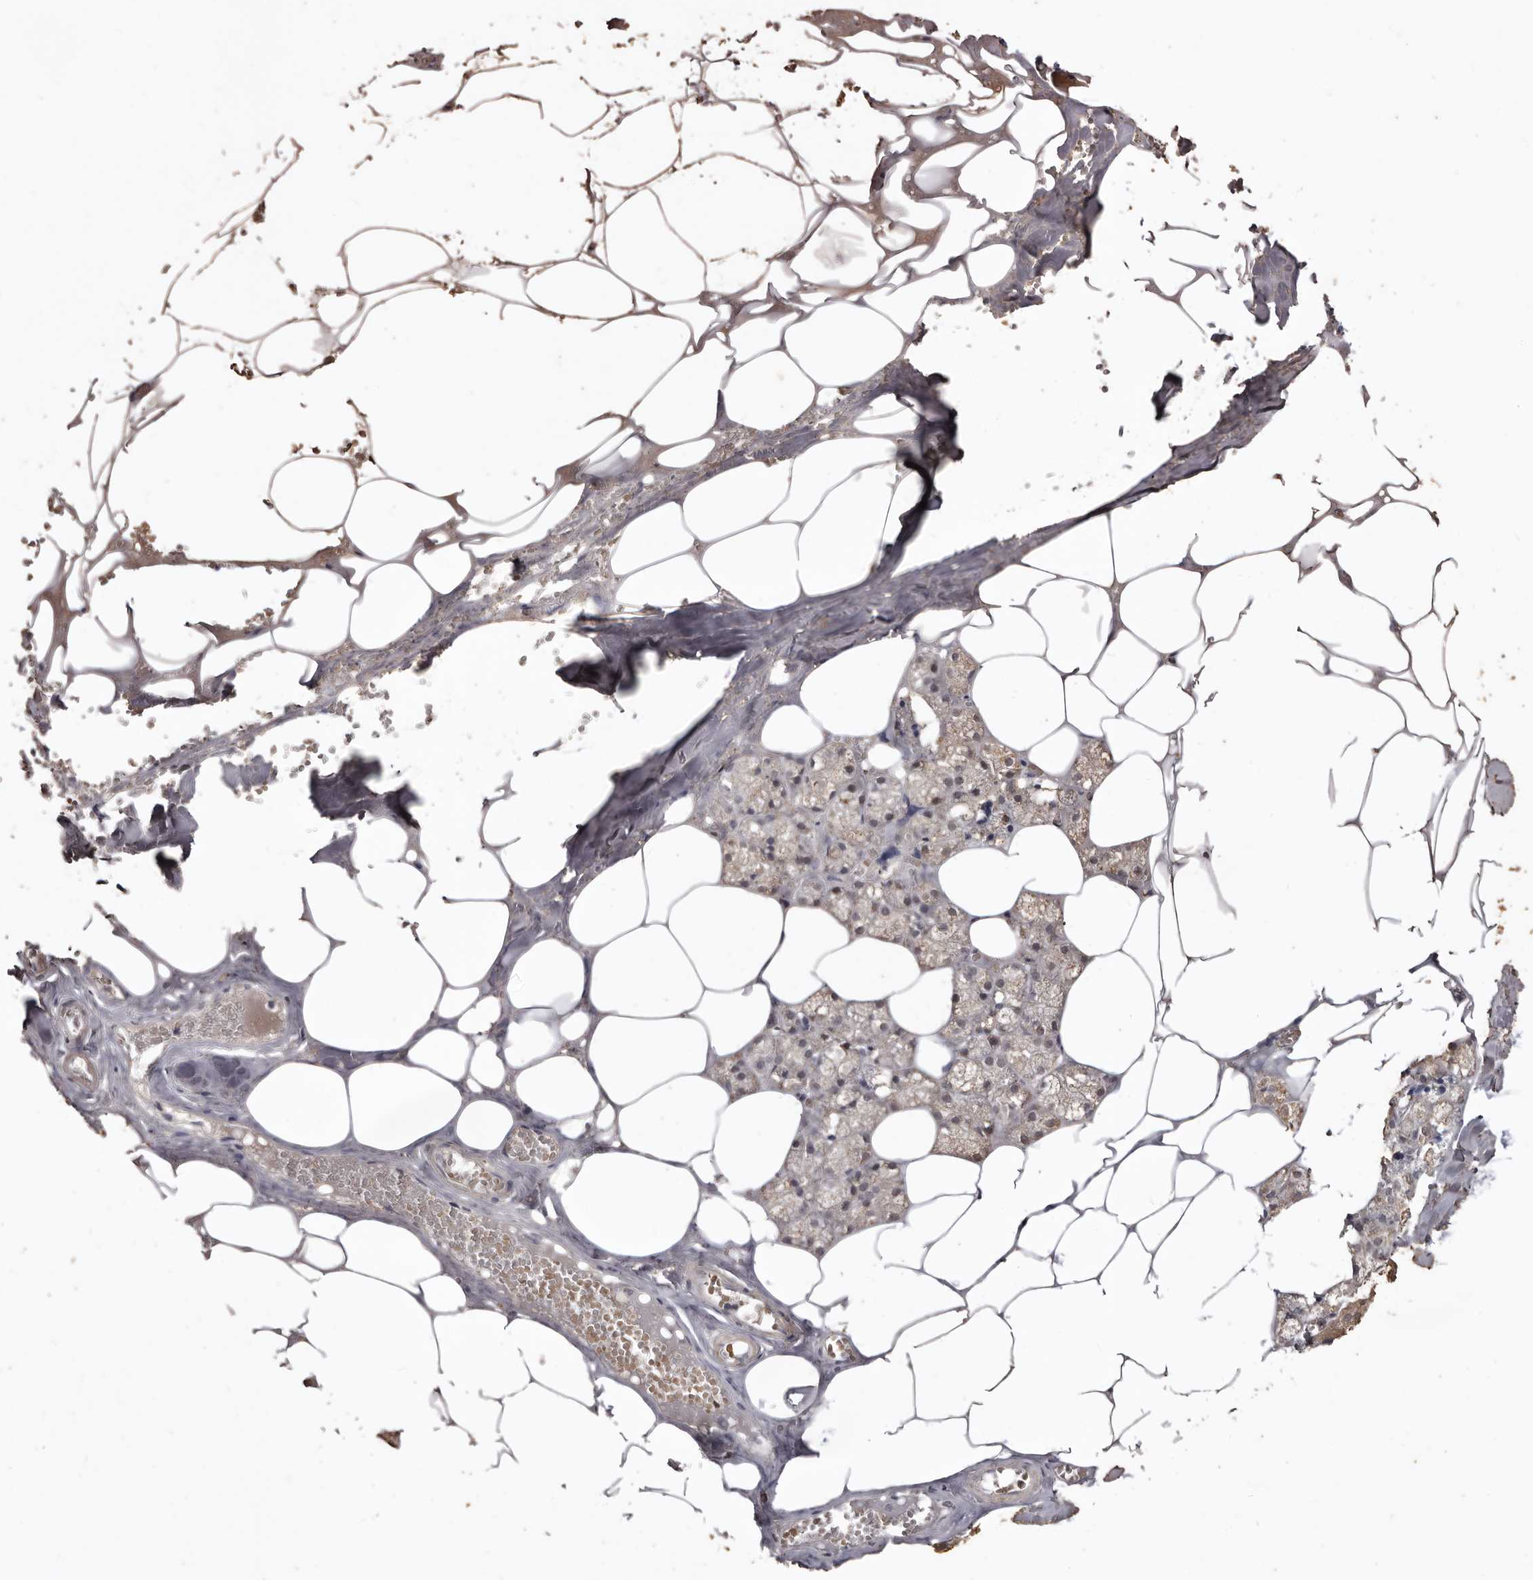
{"staining": {"intensity": "weak", "quantity": "25%-75%", "location": "cytoplasmic/membranous"}, "tissue": "salivary gland", "cell_type": "Glandular cells", "image_type": "normal", "snomed": [{"axis": "morphology", "description": "Normal tissue, NOS"}, {"axis": "topography", "description": "Salivary gland"}], "caption": "The micrograph displays staining of normal salivary gland, revealing weak cytoplasmic/membranous protein positivity (brown color) within glandular cells. (Brightfield microscopy of DAB IHC at high magnification).", "gene": "INAVA", "patient": {"sex": "male", "age": 62}}